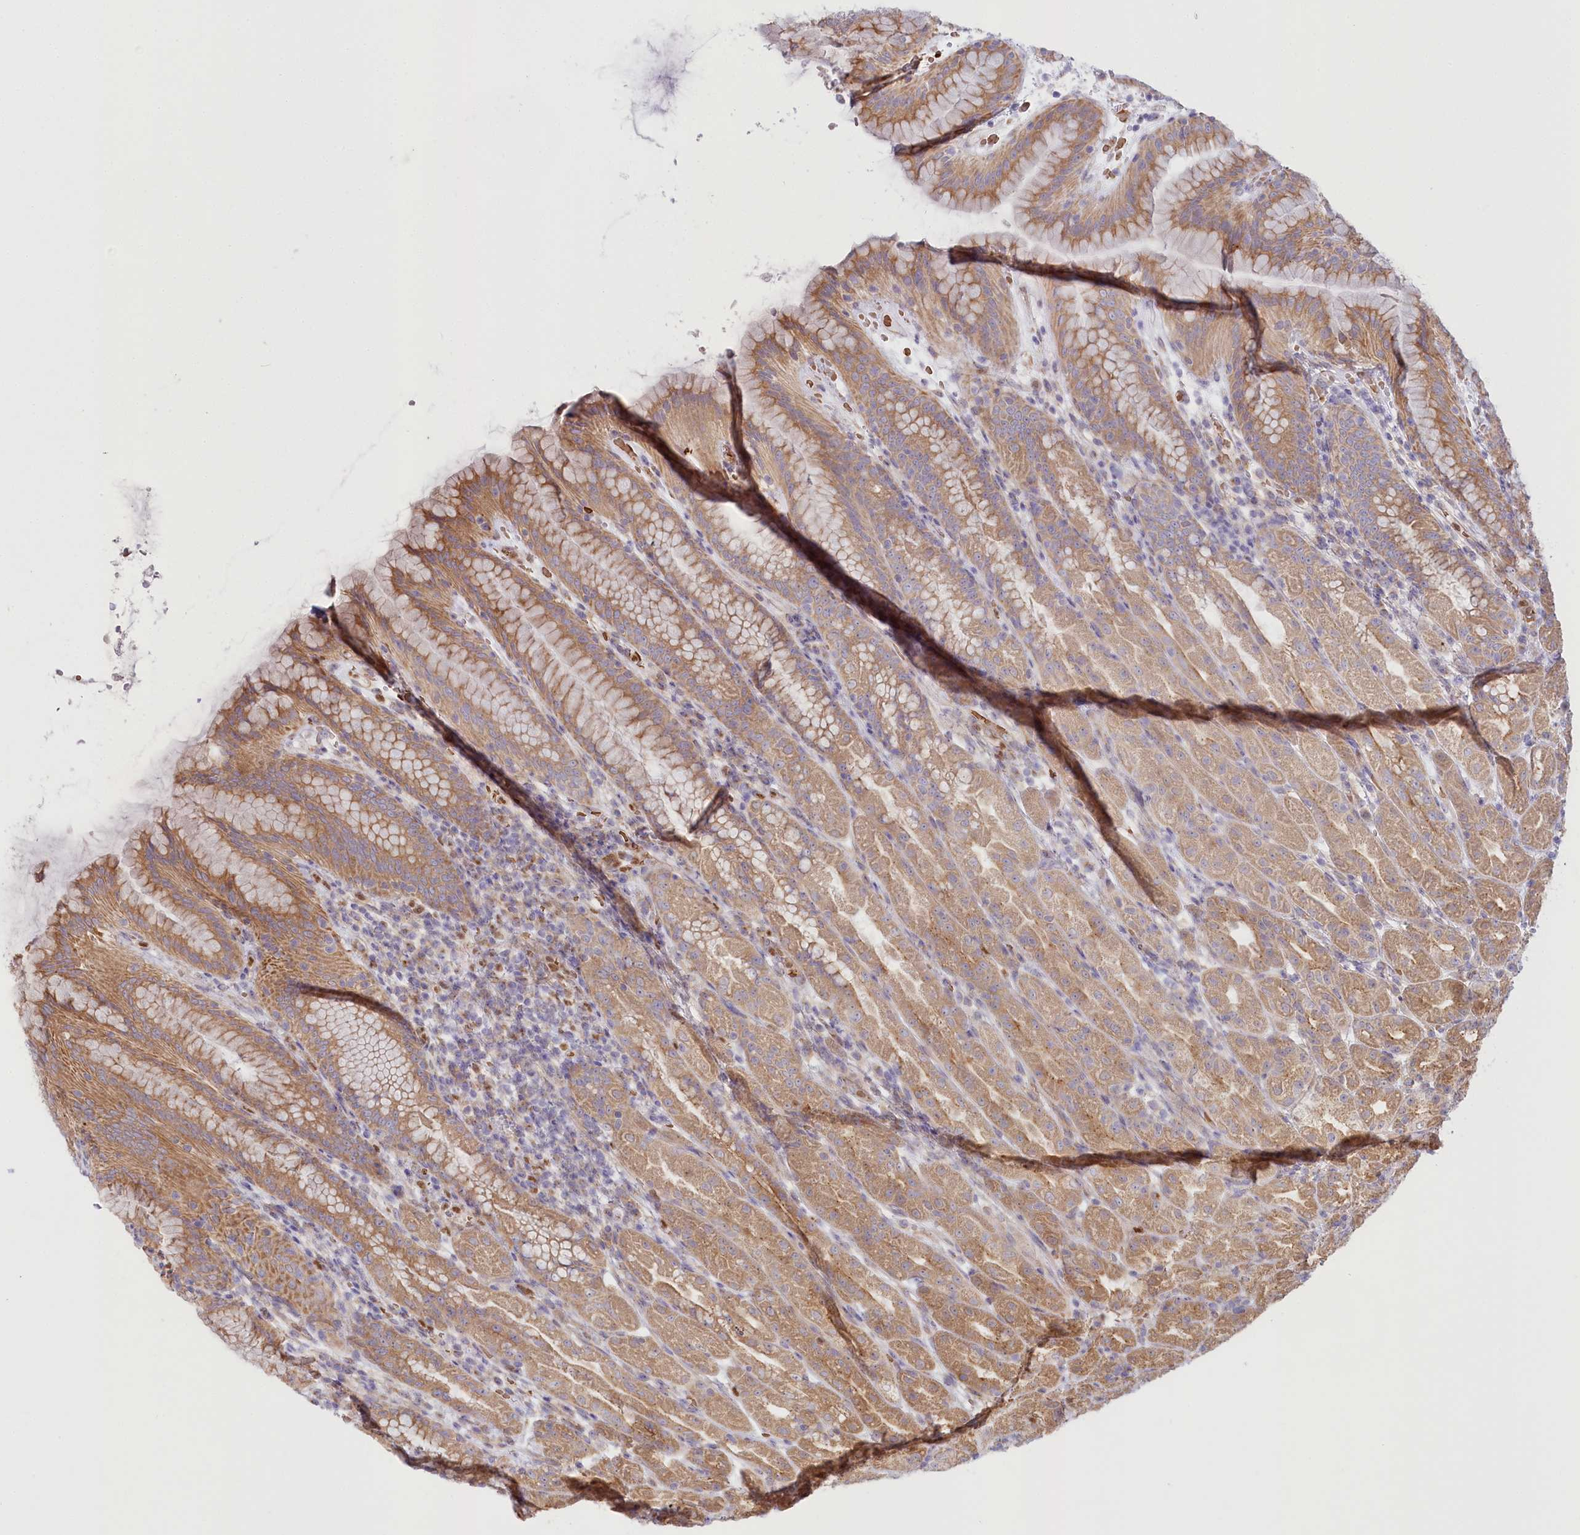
{"staining": {"intensity": "moderate", "quantity": "25%-75%", "location": "cytoplasmic/membranous"}, "tissue": "stomach", "cell_type": "Glandular cells", "image_type": "normal", "snomed": [{"axis": "morphology", "description": "Normal tissue, NOS"}, {"axis": "topography", "description": "Stomach"}], "caption": "Protein staining displays moderate cytoplasmic/membranous positivity in about 25%-75% of glandular cells in normal stomach. The staining was performed using DAB (3,3'-diaminobenzidine), with brown indicating positive protein expression. Nuclei are stained blue with hematoxylin.", "gene": "COMMD3", "patient": {"sex": "female", "age": 79}}